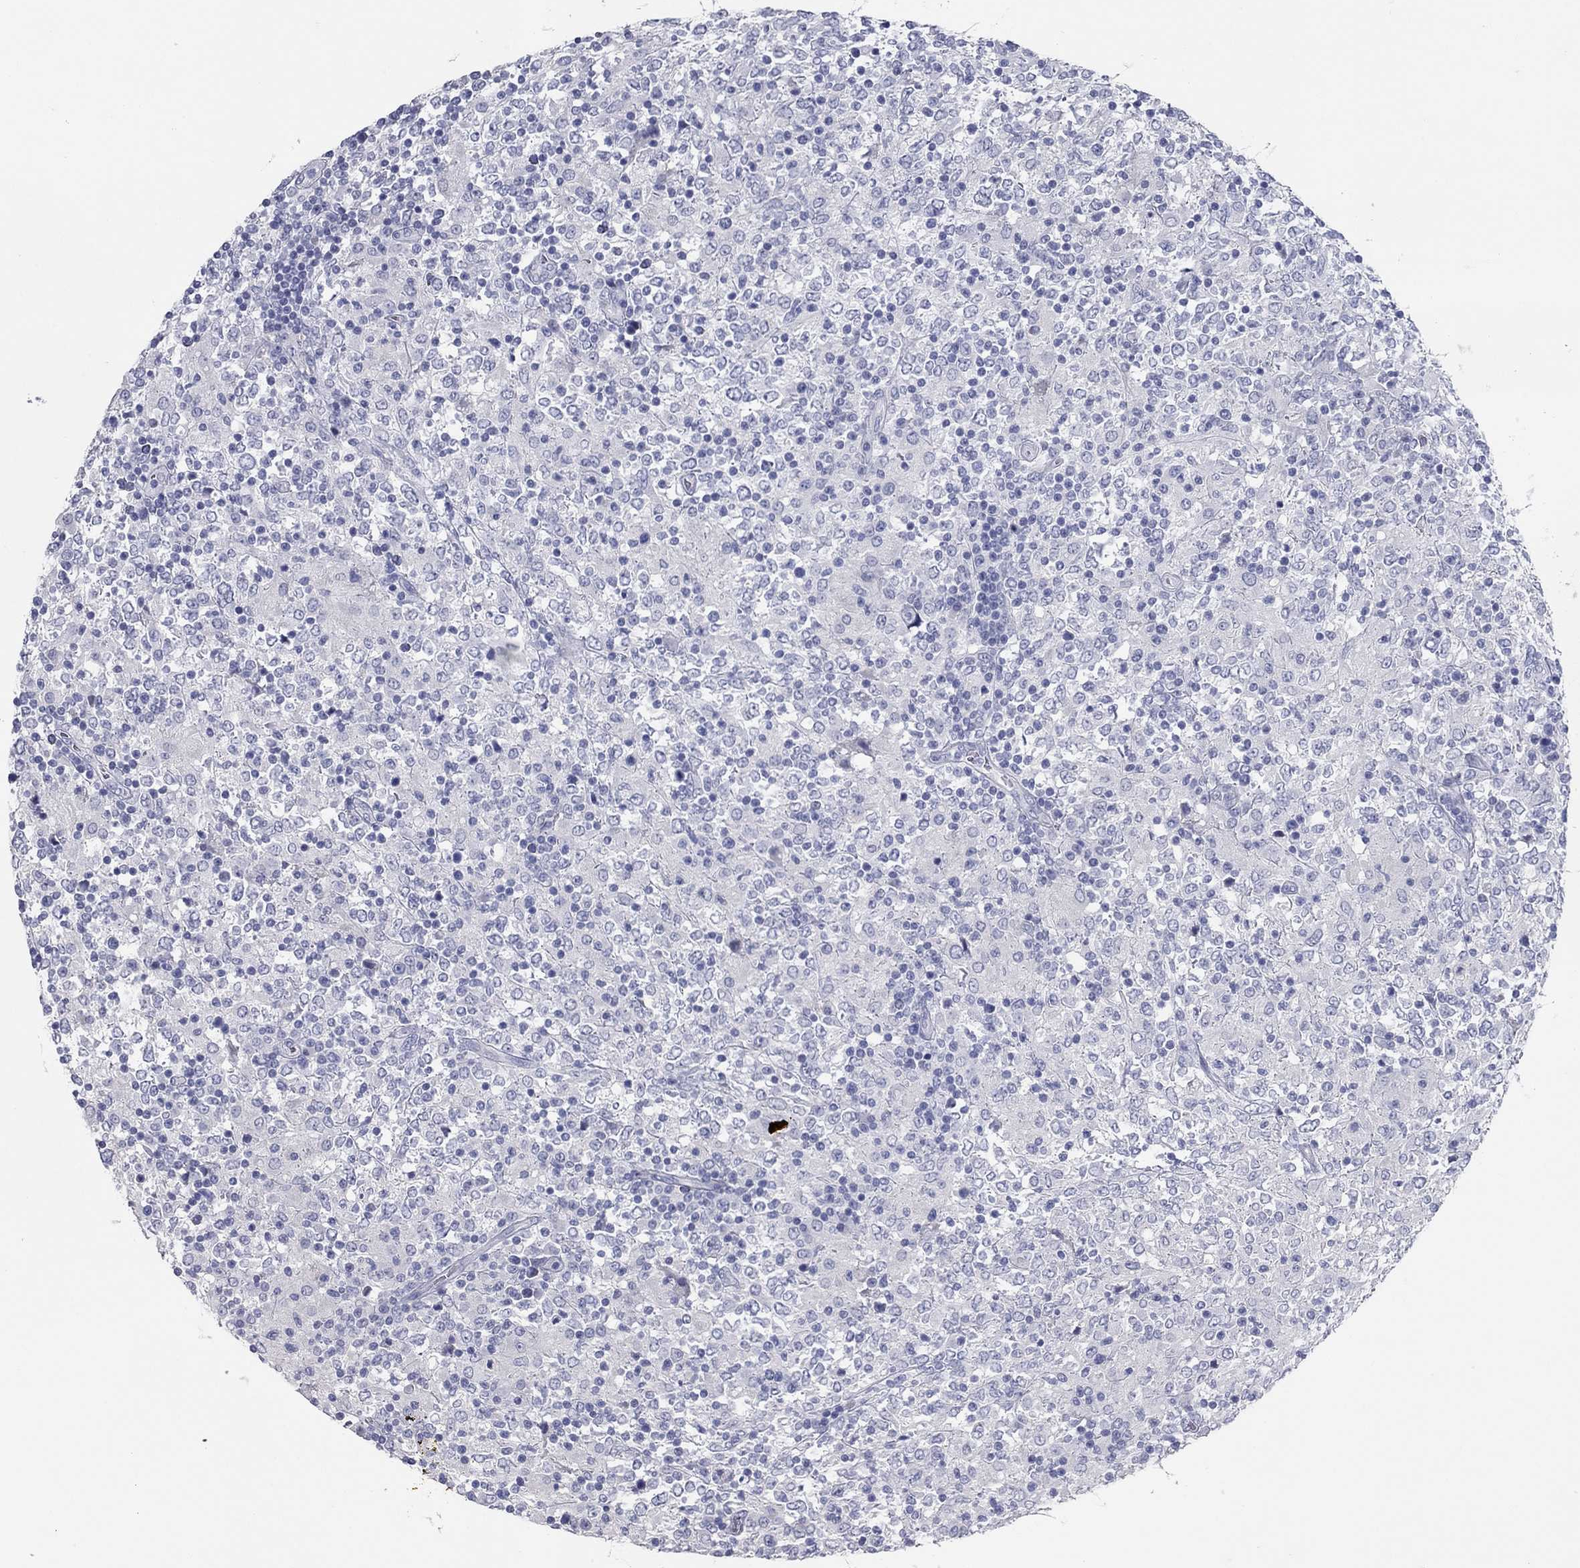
{"staining": {"intensity": "negative", "quantity": "none", "location": "none"}, "tissue": "lymphoma", "cell_type": "Tumor cells", "image_type": "cancer", "snomed": [{"axis": "morphology", "description": "Malignant lymphoma, non-Hodgkin's type, High grade"}, {"axis": "topography", "description": "Lymph node"}], "caption": "Tumor cells show no significant protein expression in lymphoma.", "gene": "KIRREL2", "patient": {"sex": "female", "age": 84}}